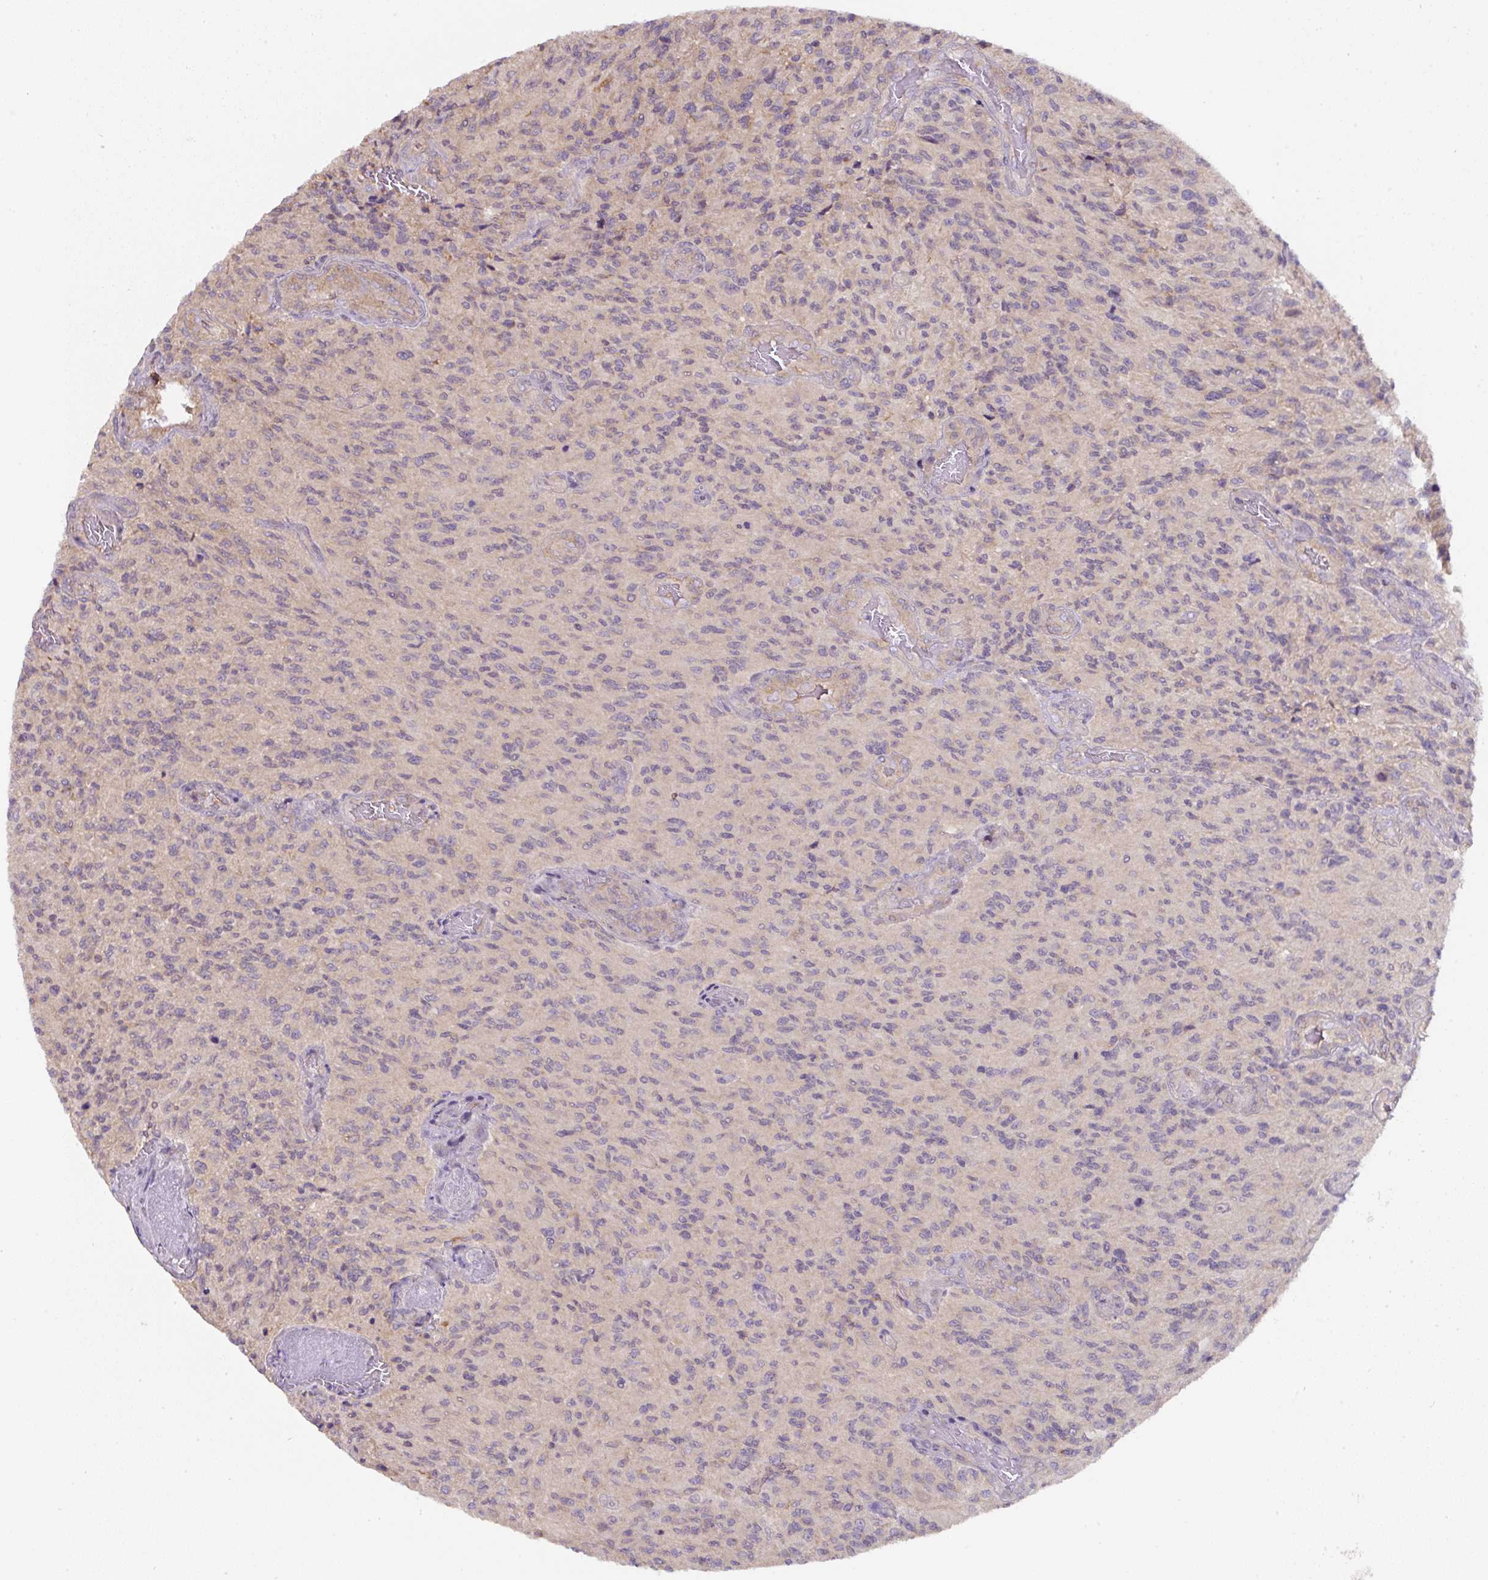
{"staining": {"intensity": "negative", "quantity": "none", "location": "none"}, "tissue": "glioma", "cell_type": "Tumor cells", "image_type": "cancer", "snomed": [{"axis": "morphology", "description": "Normal tissue, NOS"}, {"axis": "morphology", "description": "Glioma, malignant, High grade"}, {"axis": "topography", "description": "Cerebral cortex"}], "caption": "Malignant glioma (high-grade) was stained to show a protein in brown. There is no significant positivity in tumor cells.", "gene": "ST13", "patient": {"sex": "male", "age": 56}}